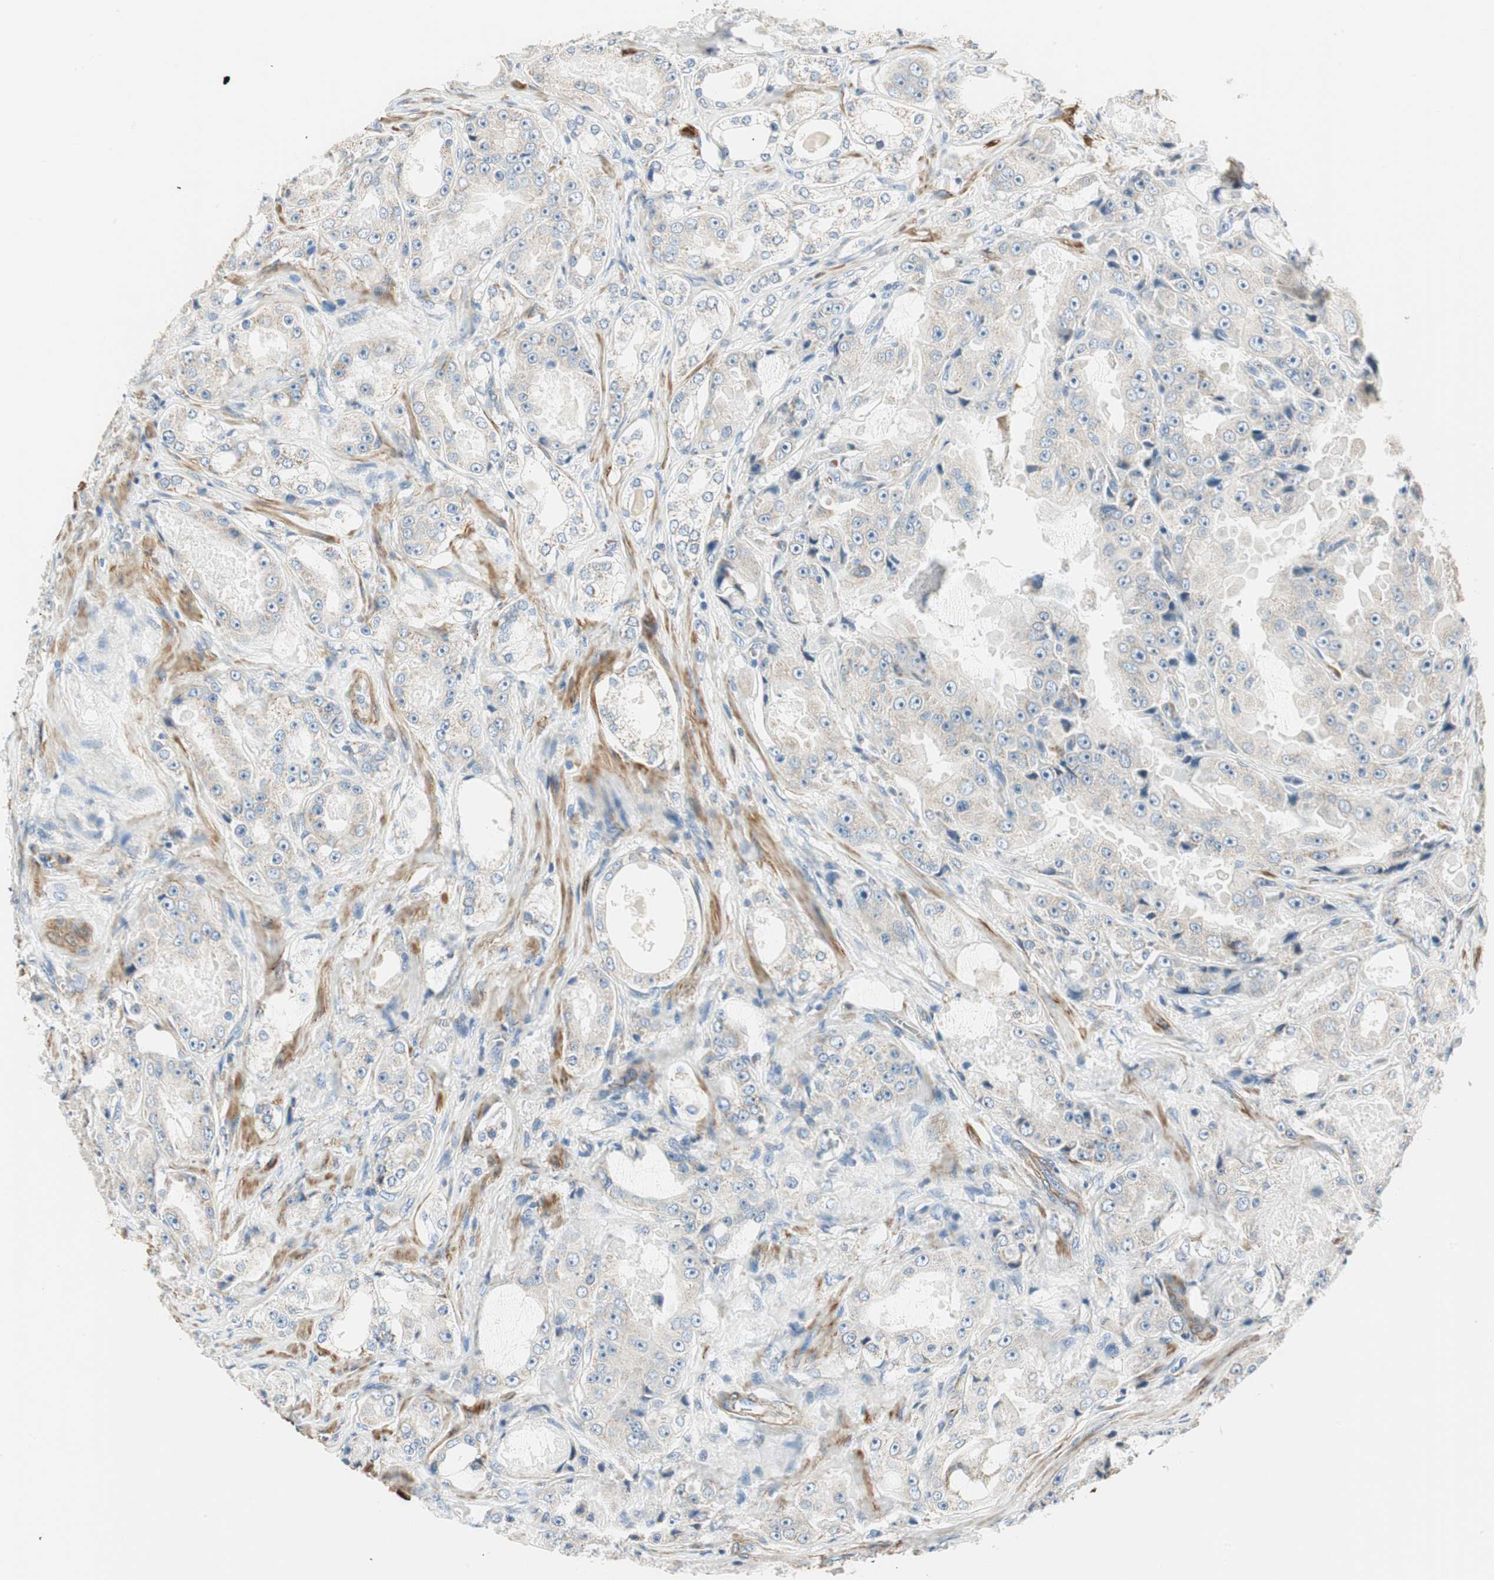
{"staining": {"intensity": "negative", "quantity": "none", "location": "none"}, "tissue": "prostate cancer", "cell_type": "Tumor cells", "image_type": "cancer", "snomed": [{"axis": "morphology", "description": "Adenocarcinoma, High grade"}, {"axis": "topography", "description": "Prostate"}], "caption": "DAB (3,3'-diaminobenzidine) immunohistochemical staining of human adenocarcinoma (high-grade) (prostate) exhibits no significant staining in tumor cells.", "gene": "RORB", "patient": {"sex": "male", "age": 73}}